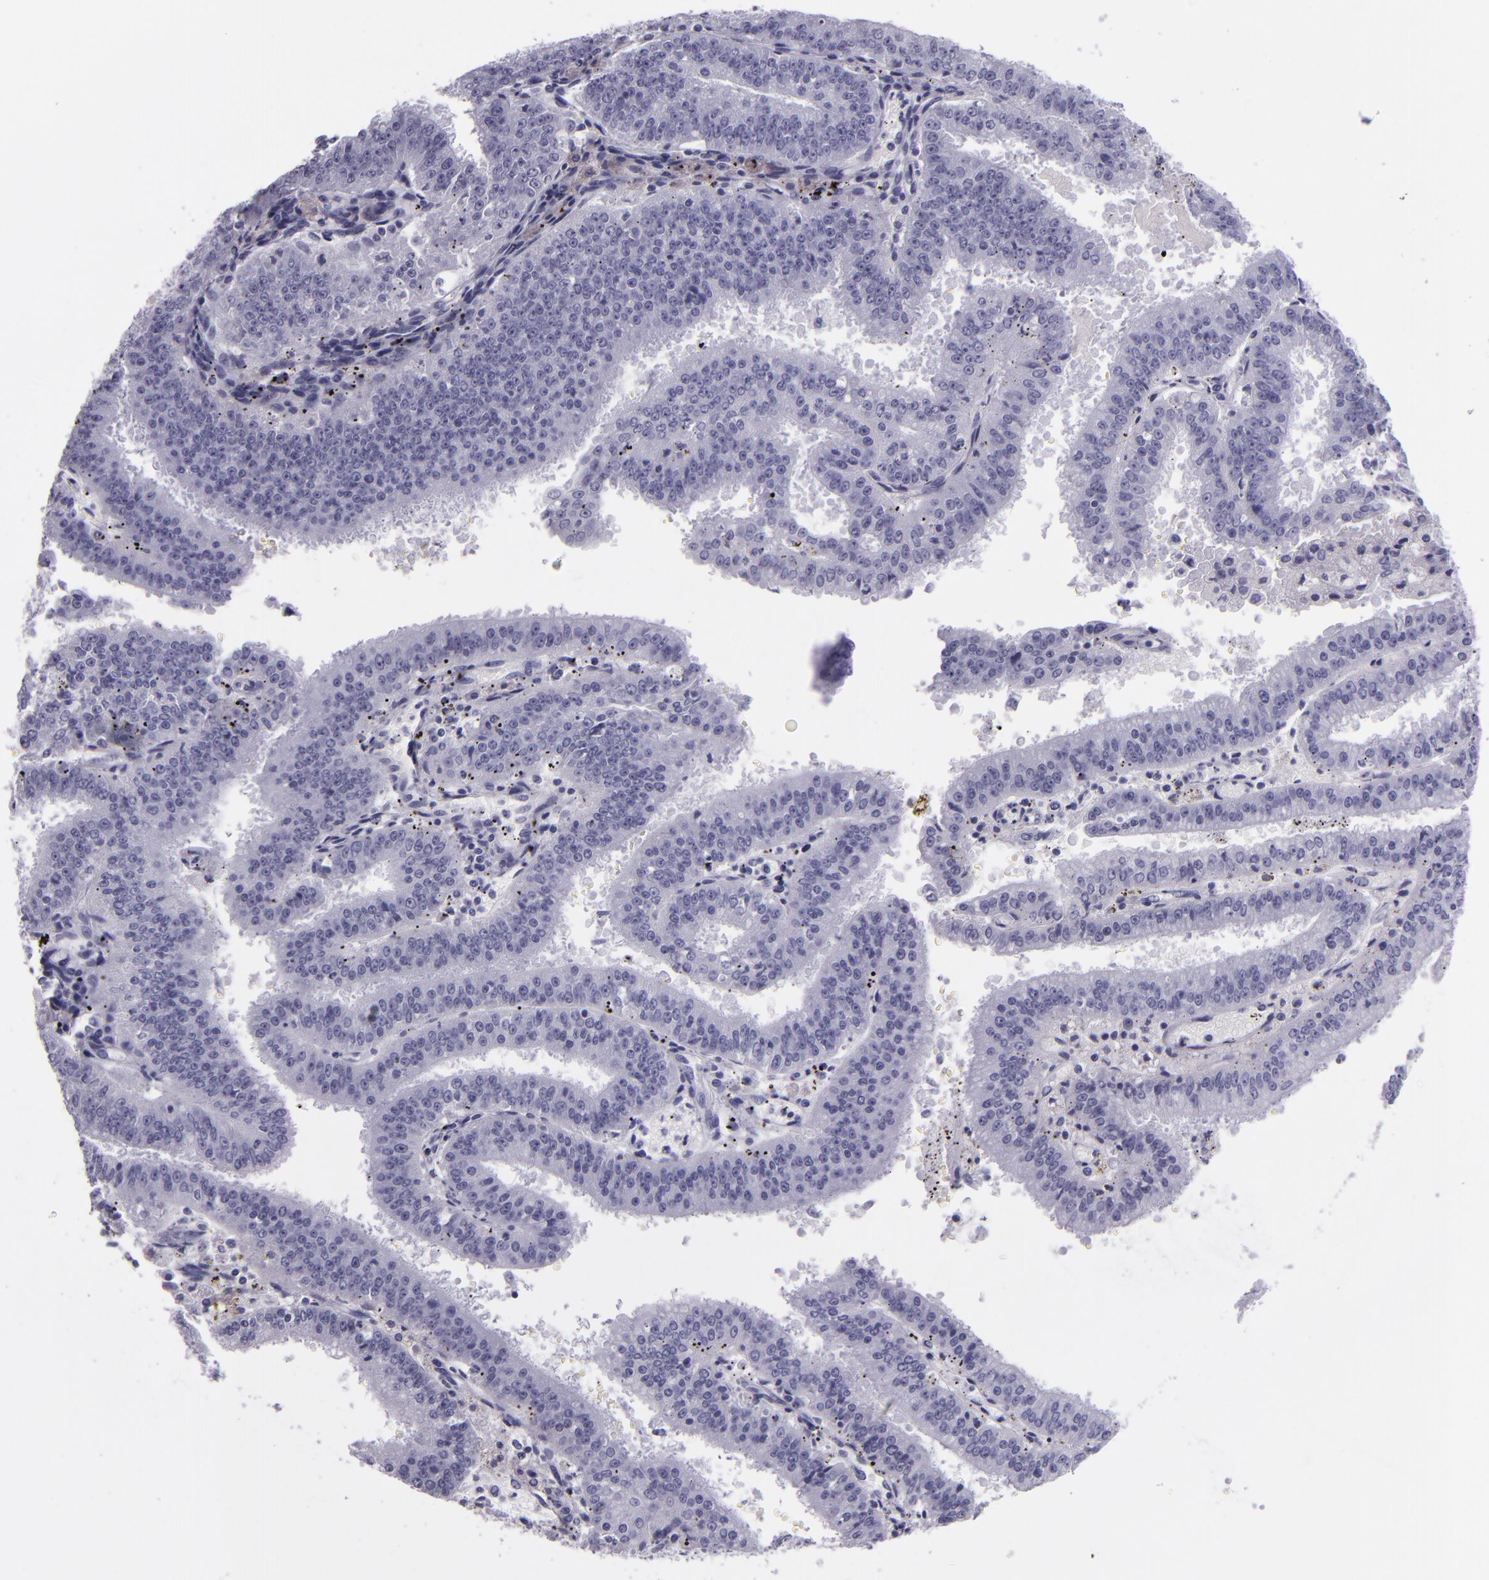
{"staining": {"intensity": "negative", "quantity": "none", "location": "none"}, "tissue": "endometrial cancer", "cell_type": "Tumor cells", "image_type": "cancer", "snomed": [{"axis": "morphology", "description": "Adenocarcinoma, NOS"}, {"axis": "topography", "description": "Endometrium"}], "caption": "The micrograph displays no significant positivity in tumor cells of endometrial cancer (adenocarcinoma).", "gene": "CR2", "patient": {"sex": "female", "age": 66}}